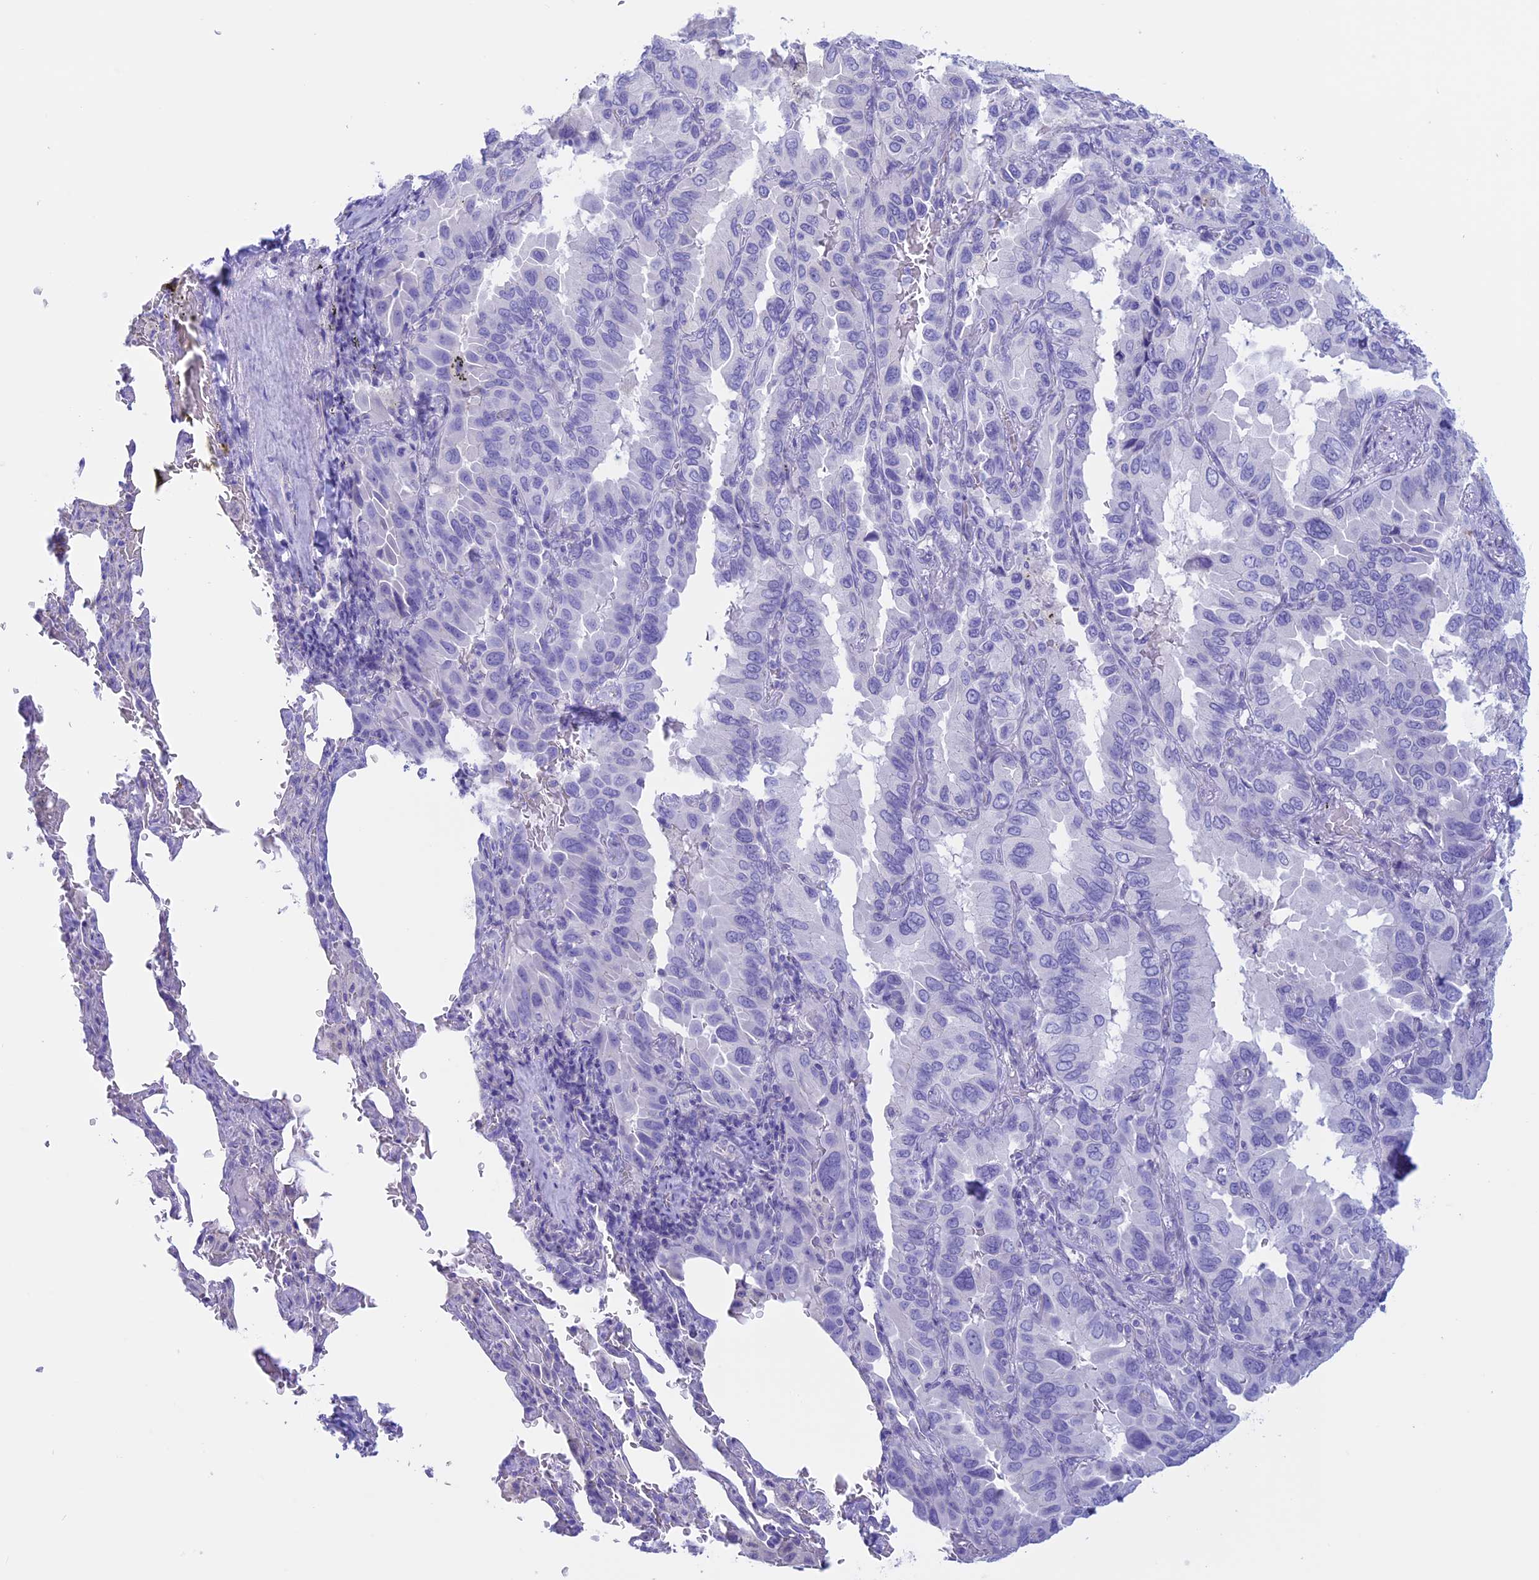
{"staining": {"intensity": "negative", "quantity": "none", "location": "none"}, "tissue": "lung cancer", "cell_type": "Tumor cells", "image_type": "cancer", "snomed": [{"axis": "morphology", "description": "Adenocarcinoma, NOS"}, {"axis": "topography", "description": "Lung"}], "caption": "Tumor cells are negative for brown protein staining in lung adenocarcinoma.", "gene": "RP1", "patient": {"sex": "male", "age": 64}}